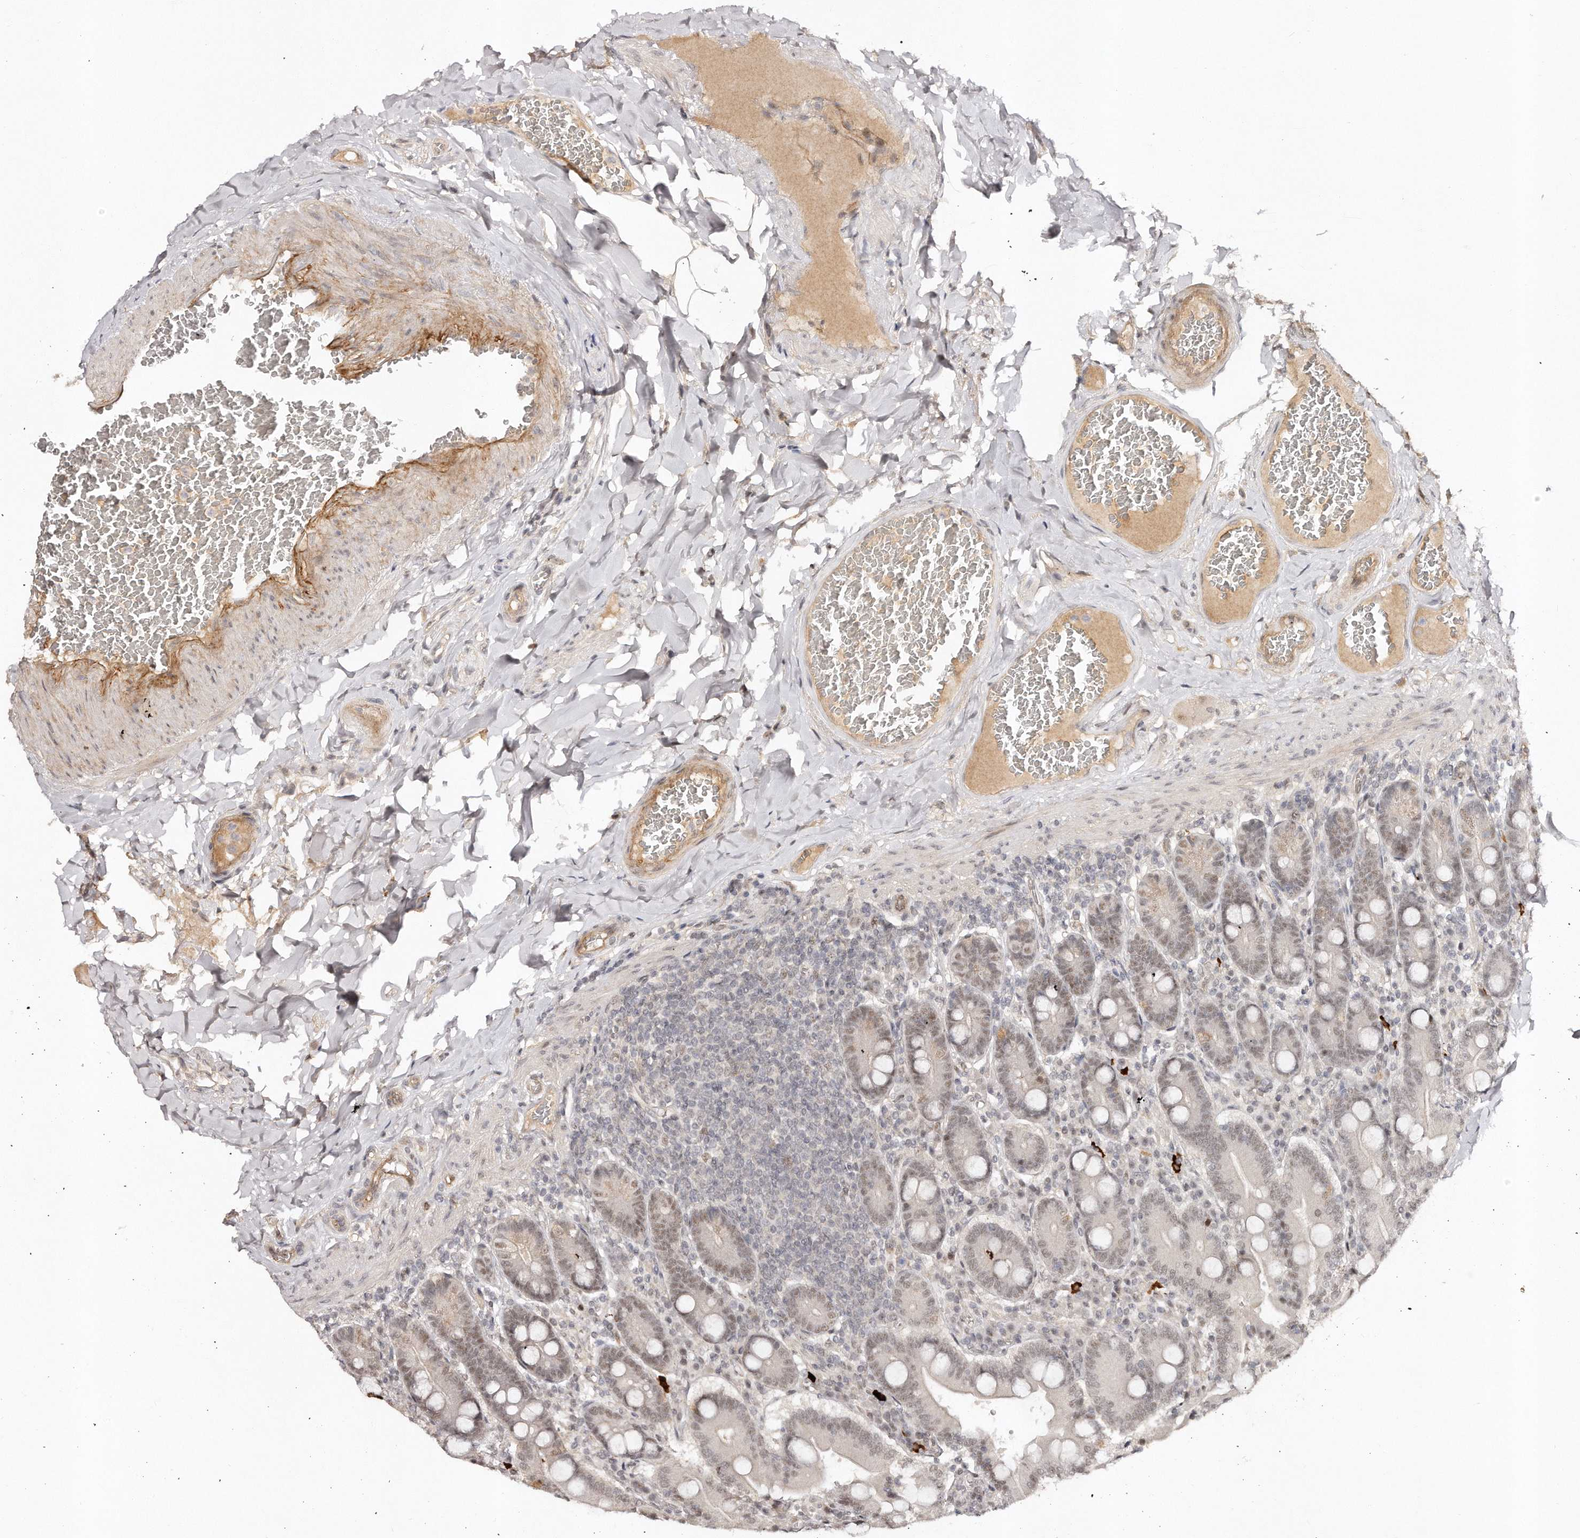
{"staining": {"intensity": "weak", "quantity": ">75%", "location": "nuclear"}, "tissue": "duodenum", "cell_type": "Glandular cells", "image_type": "normal", "snomed": [{"axis": "morphology", "description": "Normal tissue, NOS"}, {"axis": "topography", "description": "Duodenum"}], "caption": "Immunohistochemistry photomicrograph of benign duodenum: duodenum stained using immunohistochemistry (IHC) reveals low levels of weak protein expression localized specifically in the nuclear of glandular cells, appearing as a nuclear brown color.", "gene": "SOX4", "patient": {"sex": "female", "age": 62}}